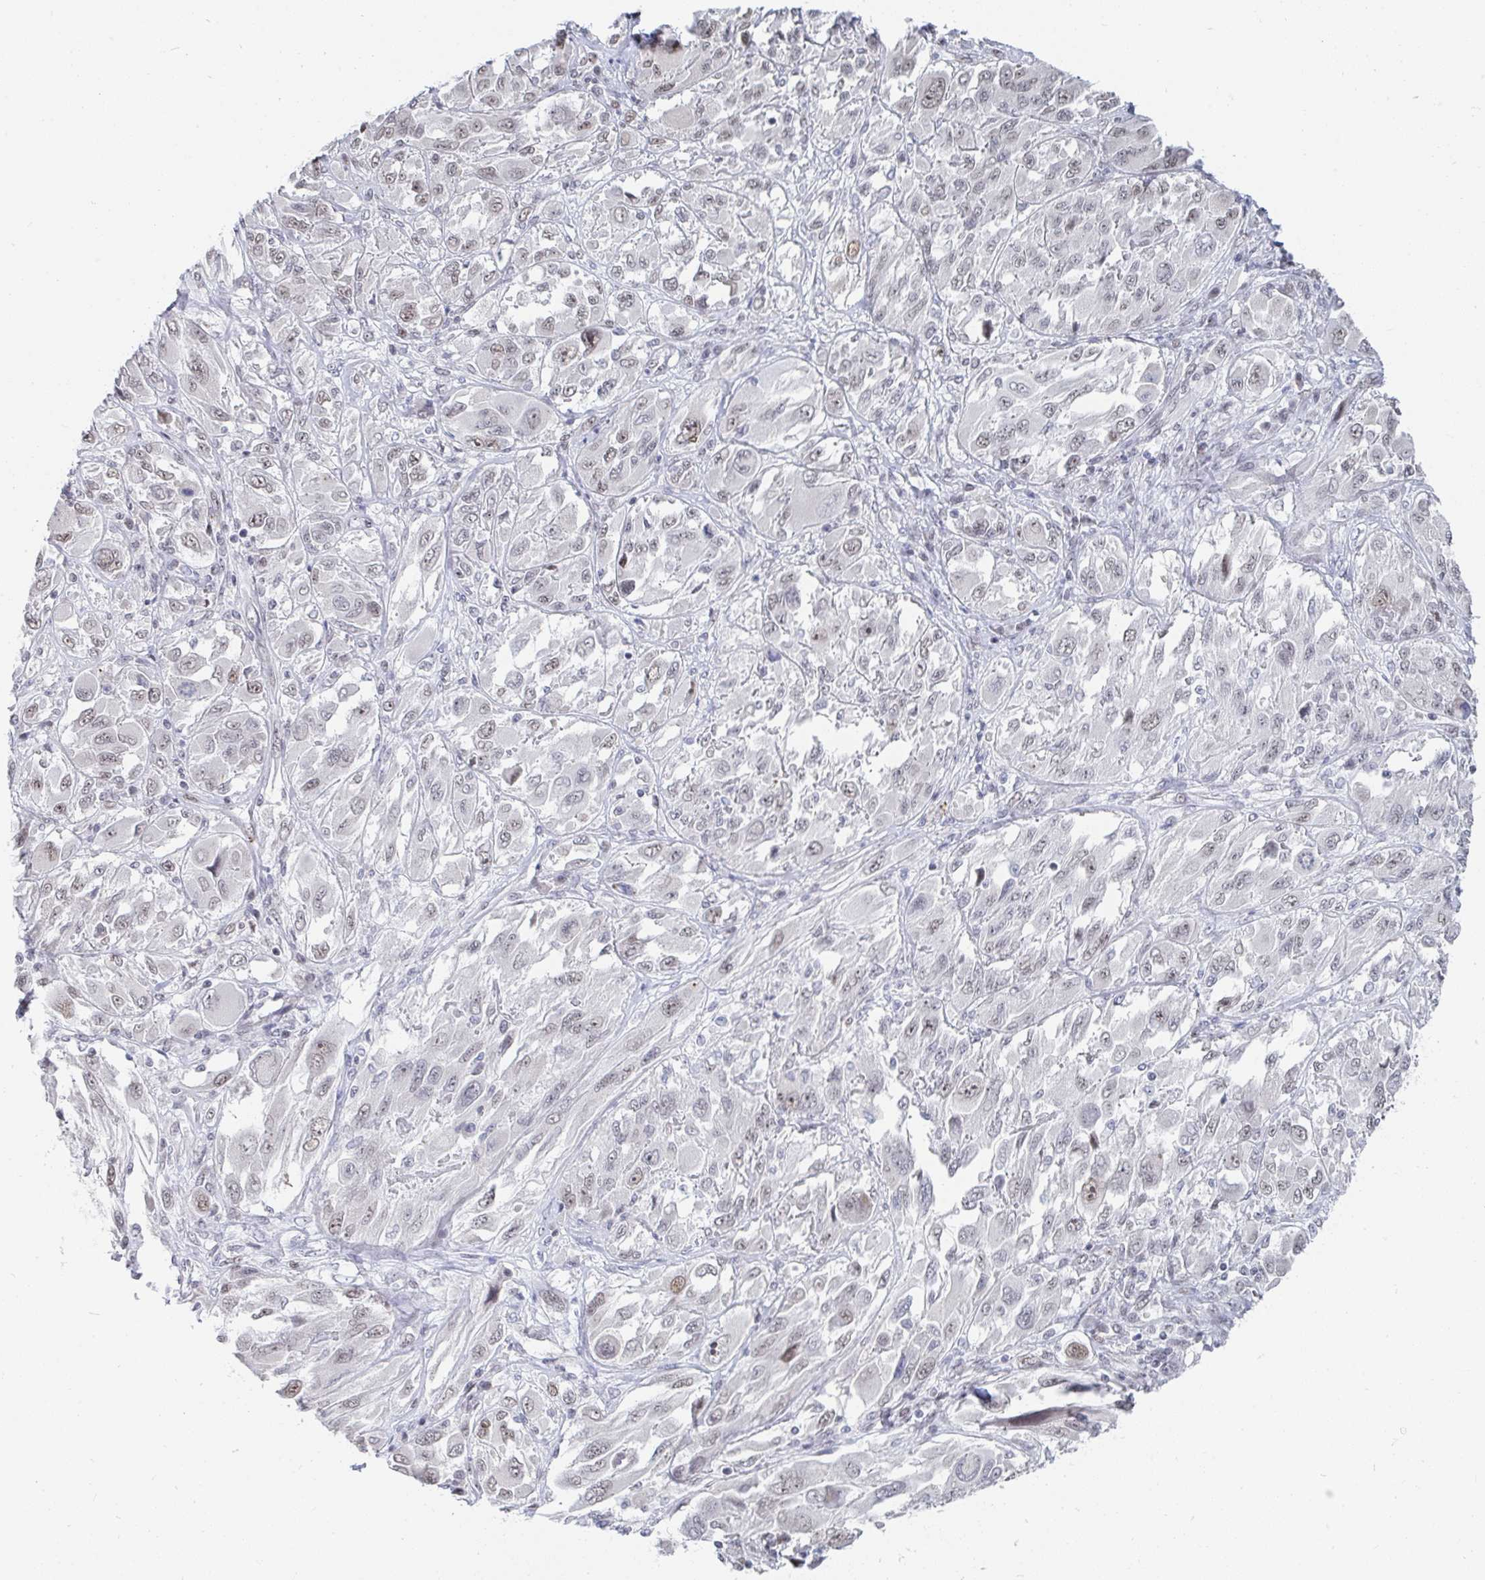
{"staining": {"intensity": "weak", "quantity": "25%-75%", "location": "nuclear"}, "tissue": "melanoma", "cell_type": "Tumor cells", "image_type": "cancer", "snomed": [{"axis": "morphology", "description": "Malignant melanoma, NOS"}, {"axis": "topography", "description": "Skin"}], "caption": "An immunohistochemistry histopathology image of tumor tissue is shown. Protein staining in brown labels weak nuclear positivity in malignant melanoma within tumor cells. The protein is stained brown, and the nuclei are stained in blue (DAB IHC with brightfield microscopy, high magnification).", "gene": "TRIP12", "patient": {"sex": "female", "age": 91}}